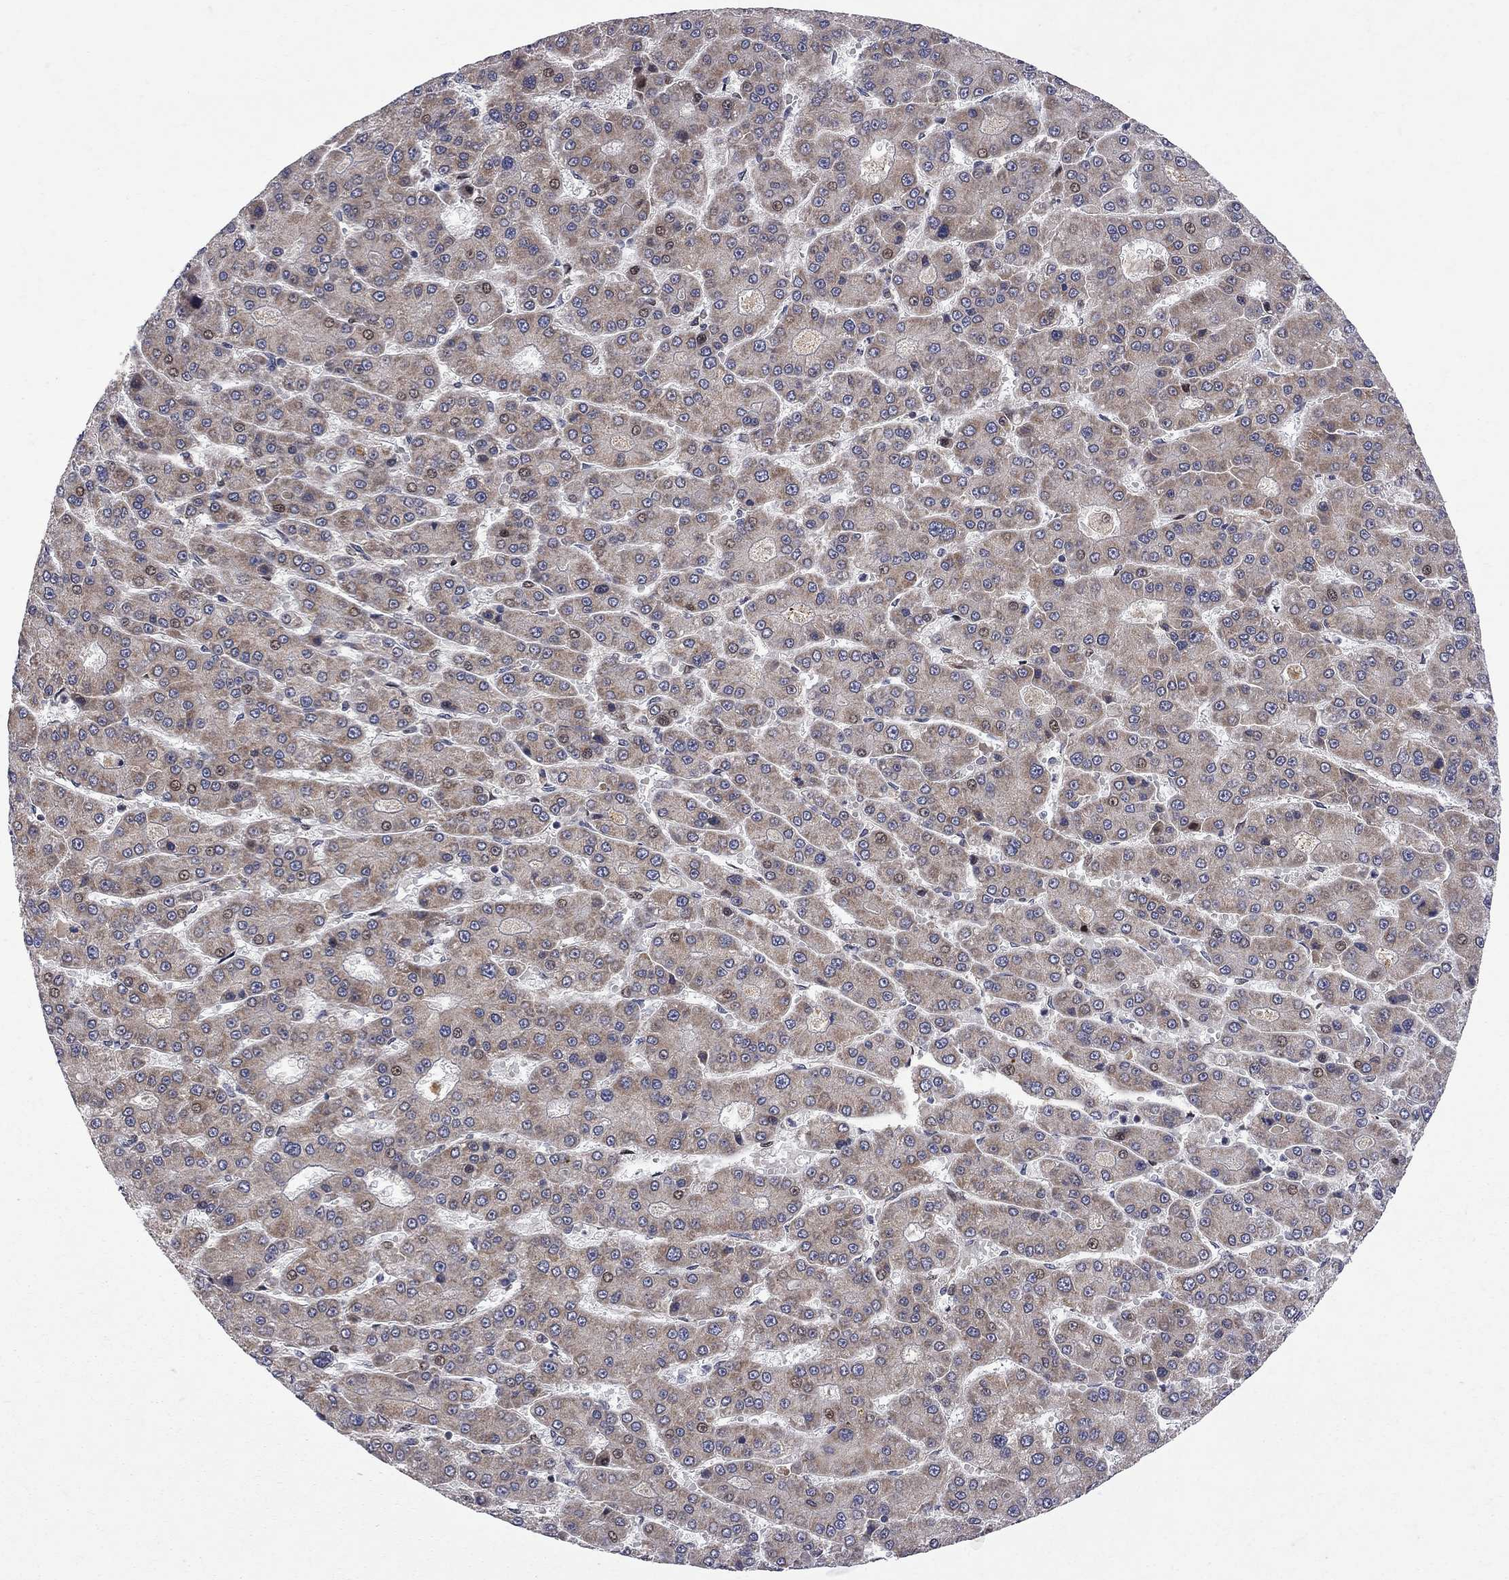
{"staining": {"intensity": "moderate", "quantity": "<25%", "location": "nuclear"}, "tissue": "liver cancer", "cell_type": "Tumor cells", "image_type": "cancer", "snomed": [{"axis": "morphology", "description": "Carcinoma, Hepatocellular, NOS"}, {"axis": "topography", "description": "Liver"}], "caption": "DAB (3,3'-diaminobenzidine) immunohistochemical staining of liver hepatocellular carcinoma reveals moderate nuclear protein staining in about <25% of tumor cells. The protein is stained brown, and the nuclei are stained in blue (DAB IHC with brightfield microscopy, high magnification).", "gene": "CNOT11", "patient": {"sex": "male", "age": 70}}